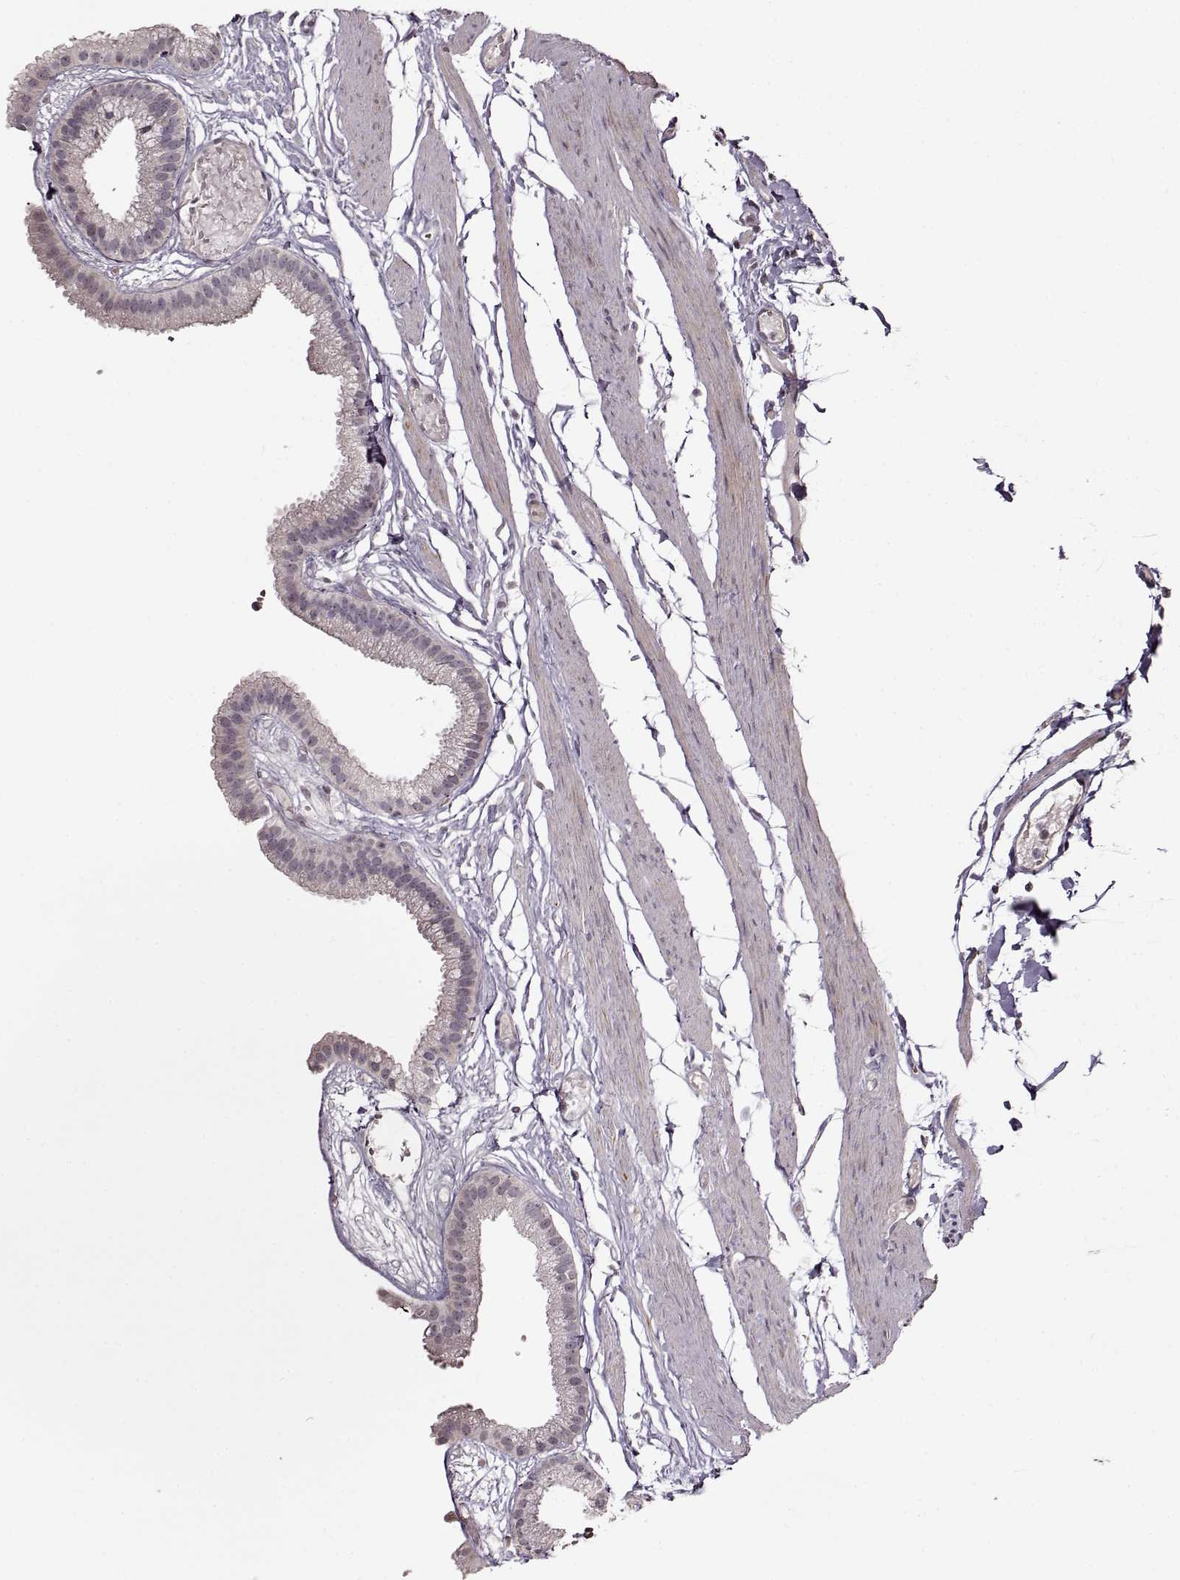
{"staining": {"intensity": "negative", "quantity": "none", "location": "none"}, "tissue": "gallbladder", "cell_type": "Glandular cells", "image_type": "normal", "snomed": [{"axis": "morphology", "description": "Normal tissue, NOS"}, {"axis": "topography", "description": "Gallbladder"}], "caption": "Gallbladder was stained to show a protein in brown. There is no significant staining in glandular cells.", "gene": "FSHB", "patient": {"sex": "female", "age": 45}}